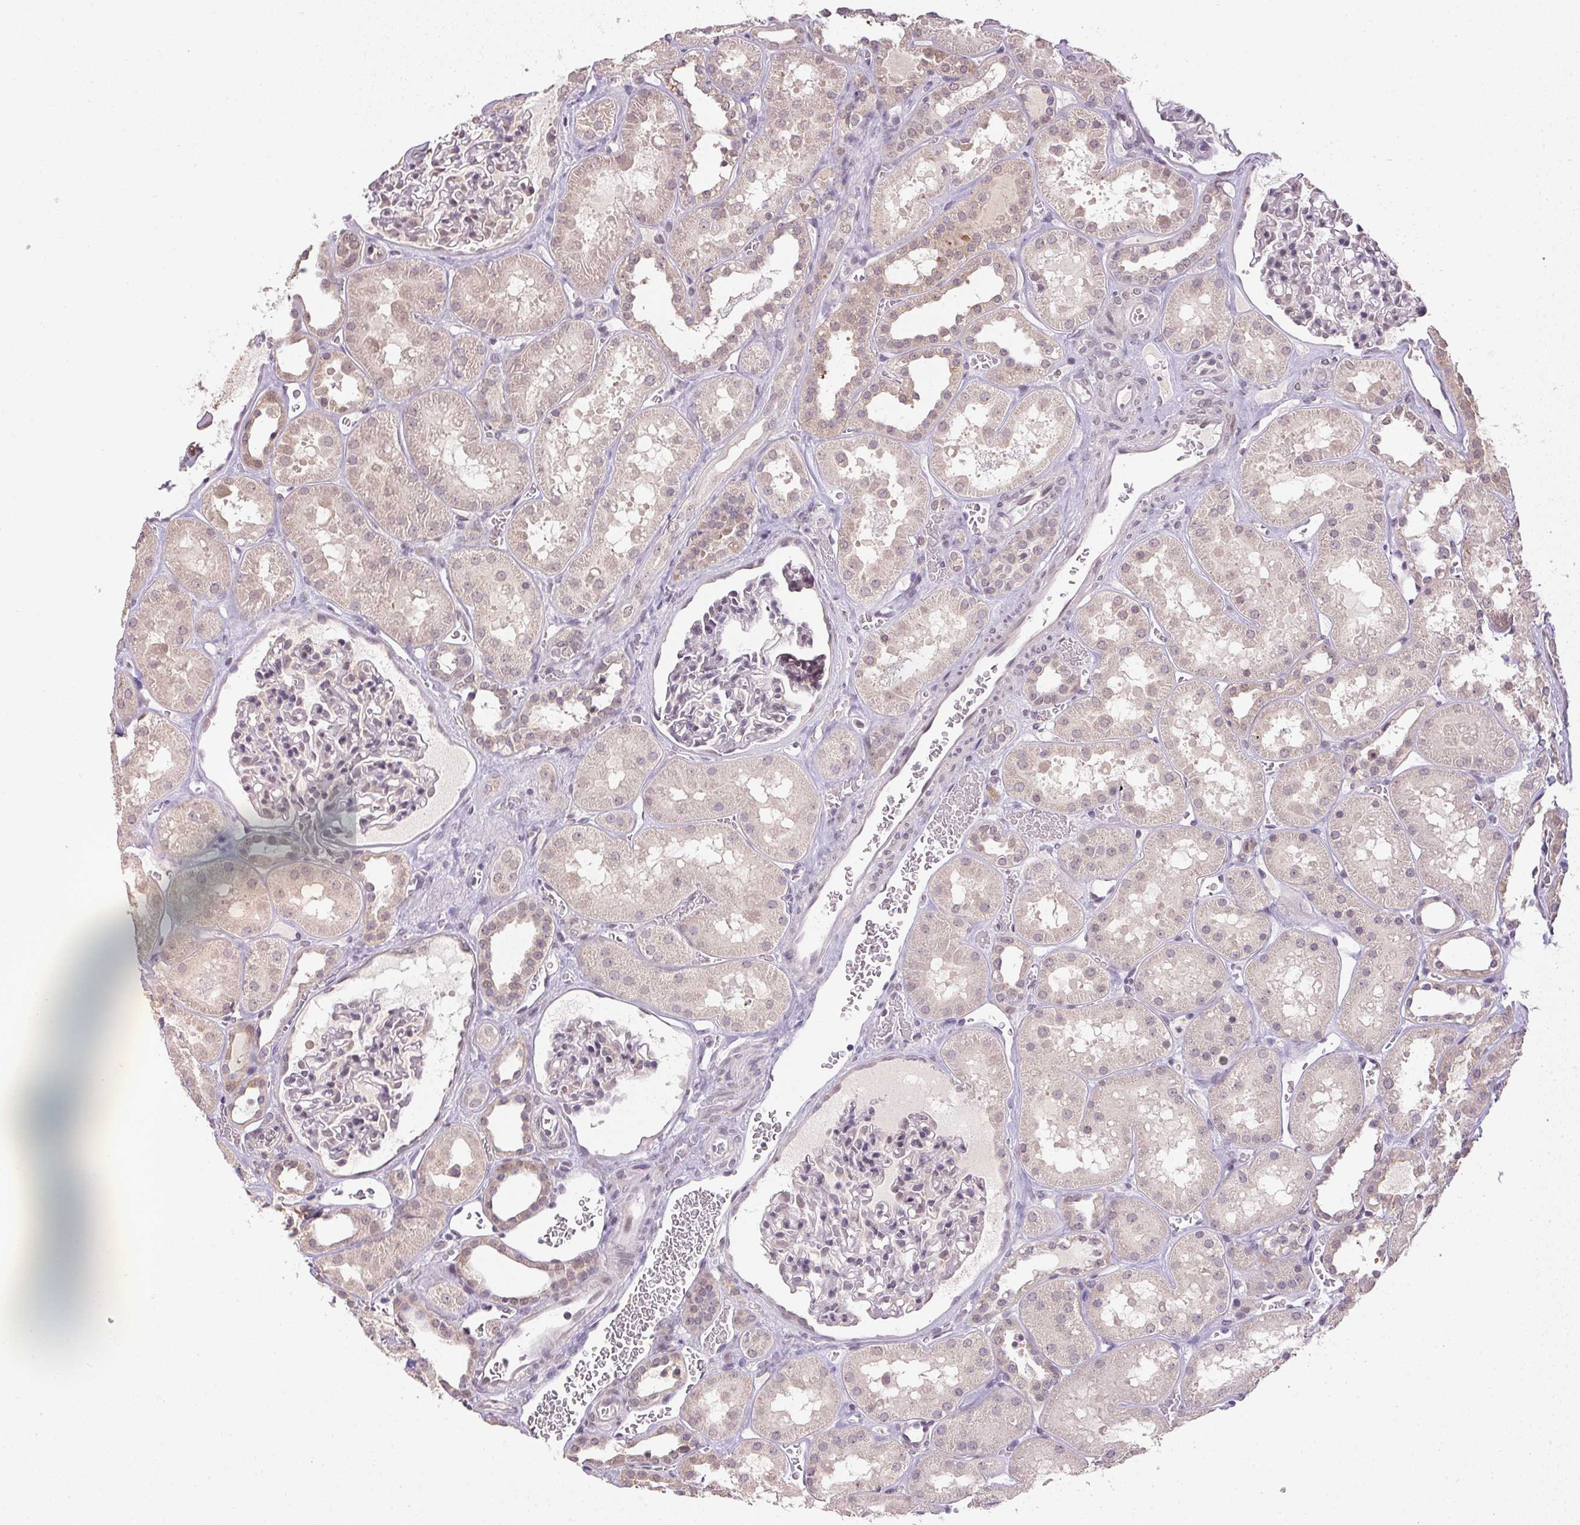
{"staining": {"intensity": "negative", "quantity": "none", "location": "none"}, "tissue": "kidney", "cell_type": "Cells in glomeruli", "image_type": "normal", "snomed": [{"axis": "morphology", "description": "Normal tissue, NOS"}, {"axis": "topography", "description": "Kidney"}], "caption": "Immunohistochemistry (IHC) histopathology image of normal human kidney stained for a protein (brown), which reveals no expression in cells in glomeruli. The staining was performed using DAB to visualize the protein expression in brown, while the nuclei were stained in blue with hematoxylin (Magnification: 20x).", "gene": "PPP4R4", "patient": {"sex": "female", "age": 41}}